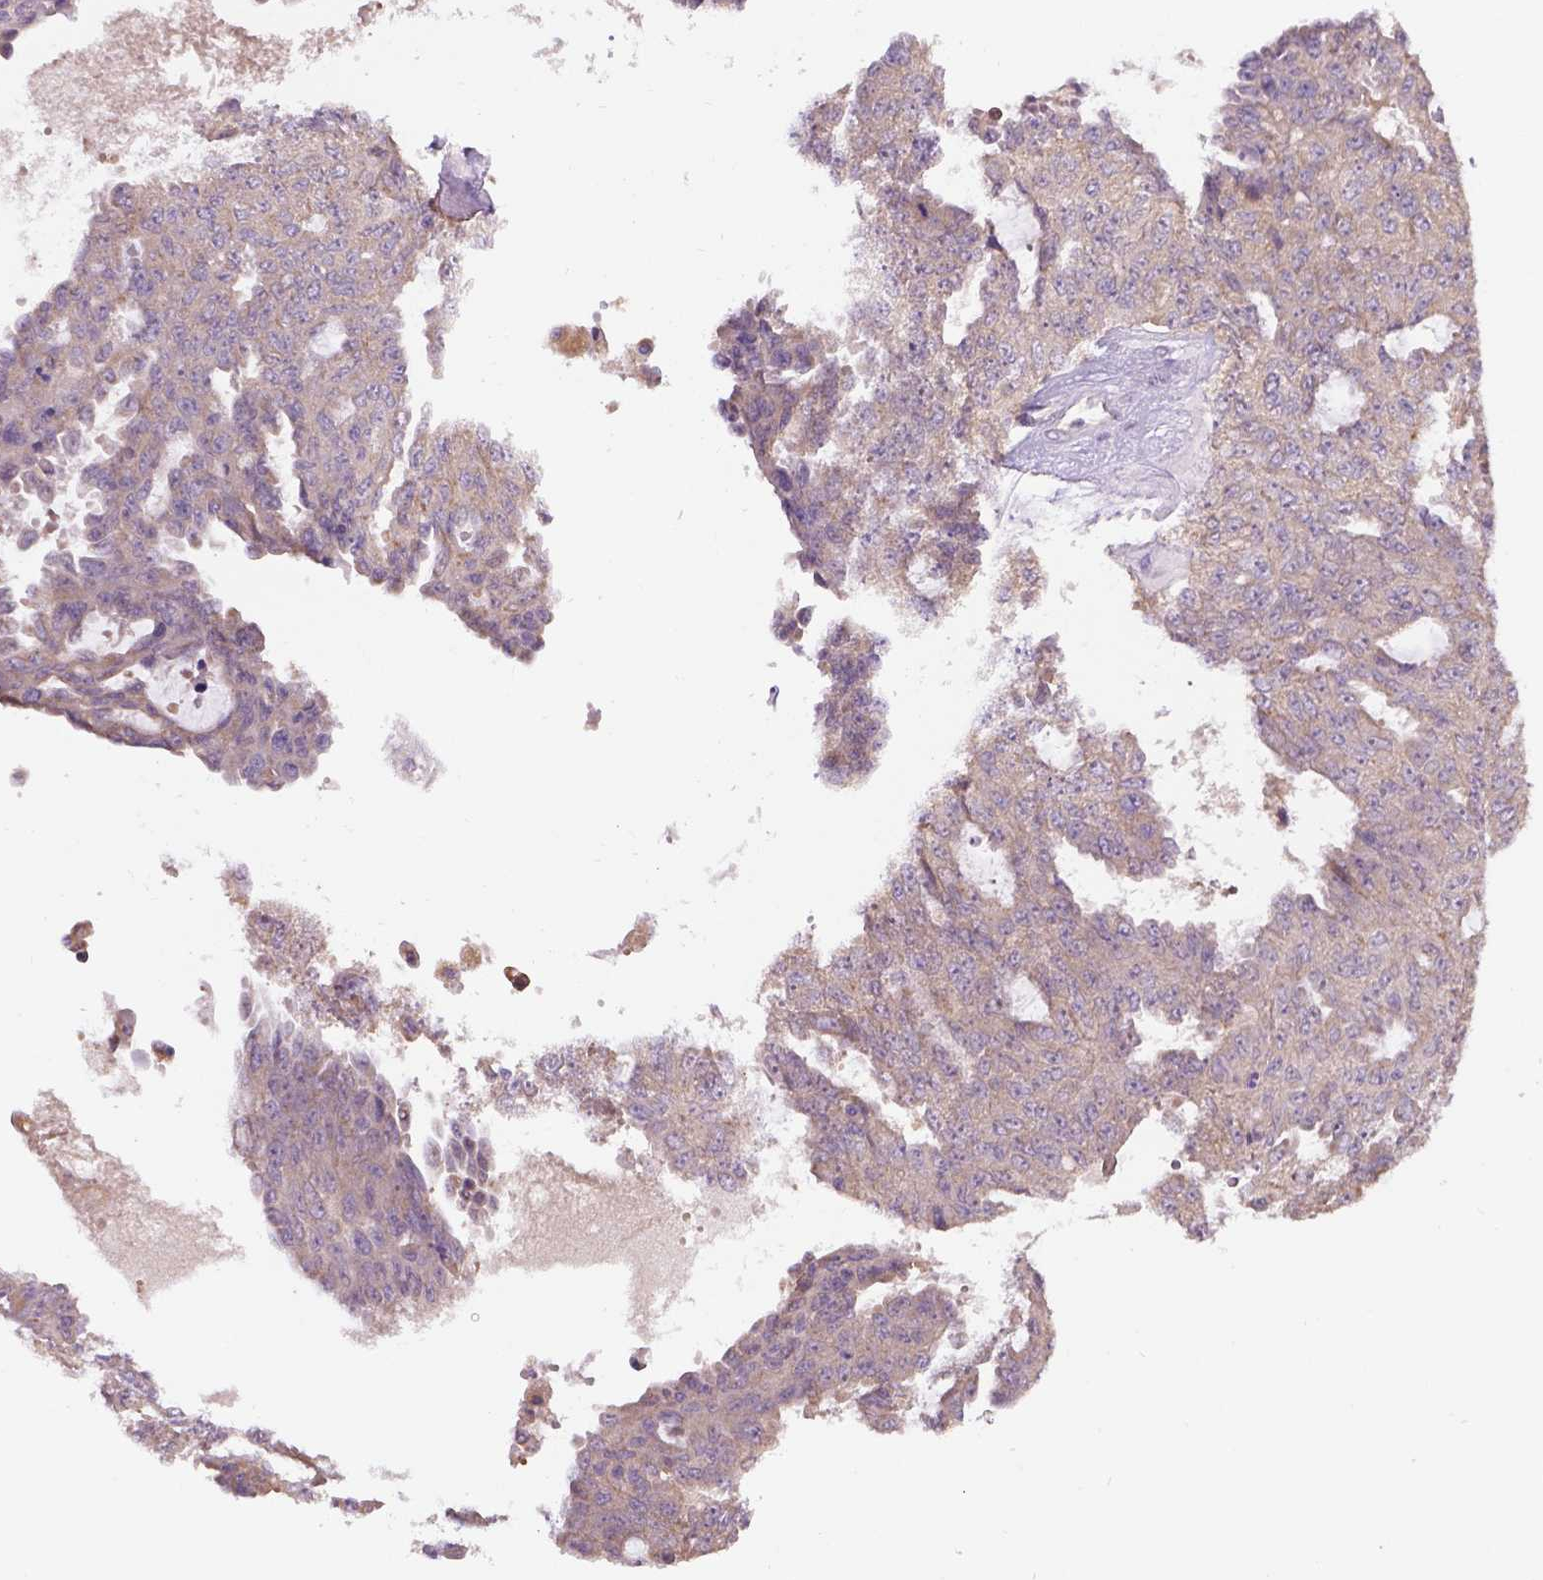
{"staining": {"intensity": "negative", "quantity": "none", "location": "none"}, "tissue": "ovarian cancer", "cell_type": "Tumor cells", "image_type": "cancer", "snomed": [{"axis": "morphology", "description": "Cystadenocarcinoma, serous, NOS"}, {"axis": "topography", "description": "Ovary"}], "caption": "The immunohistochemistry histopathology image has no significant expression in tumor cells of ovarian cancer (serous cystadenocarcinoma) tissue.", "gene": "CDH7", "patient": {"sex": "female", "age": 71}}